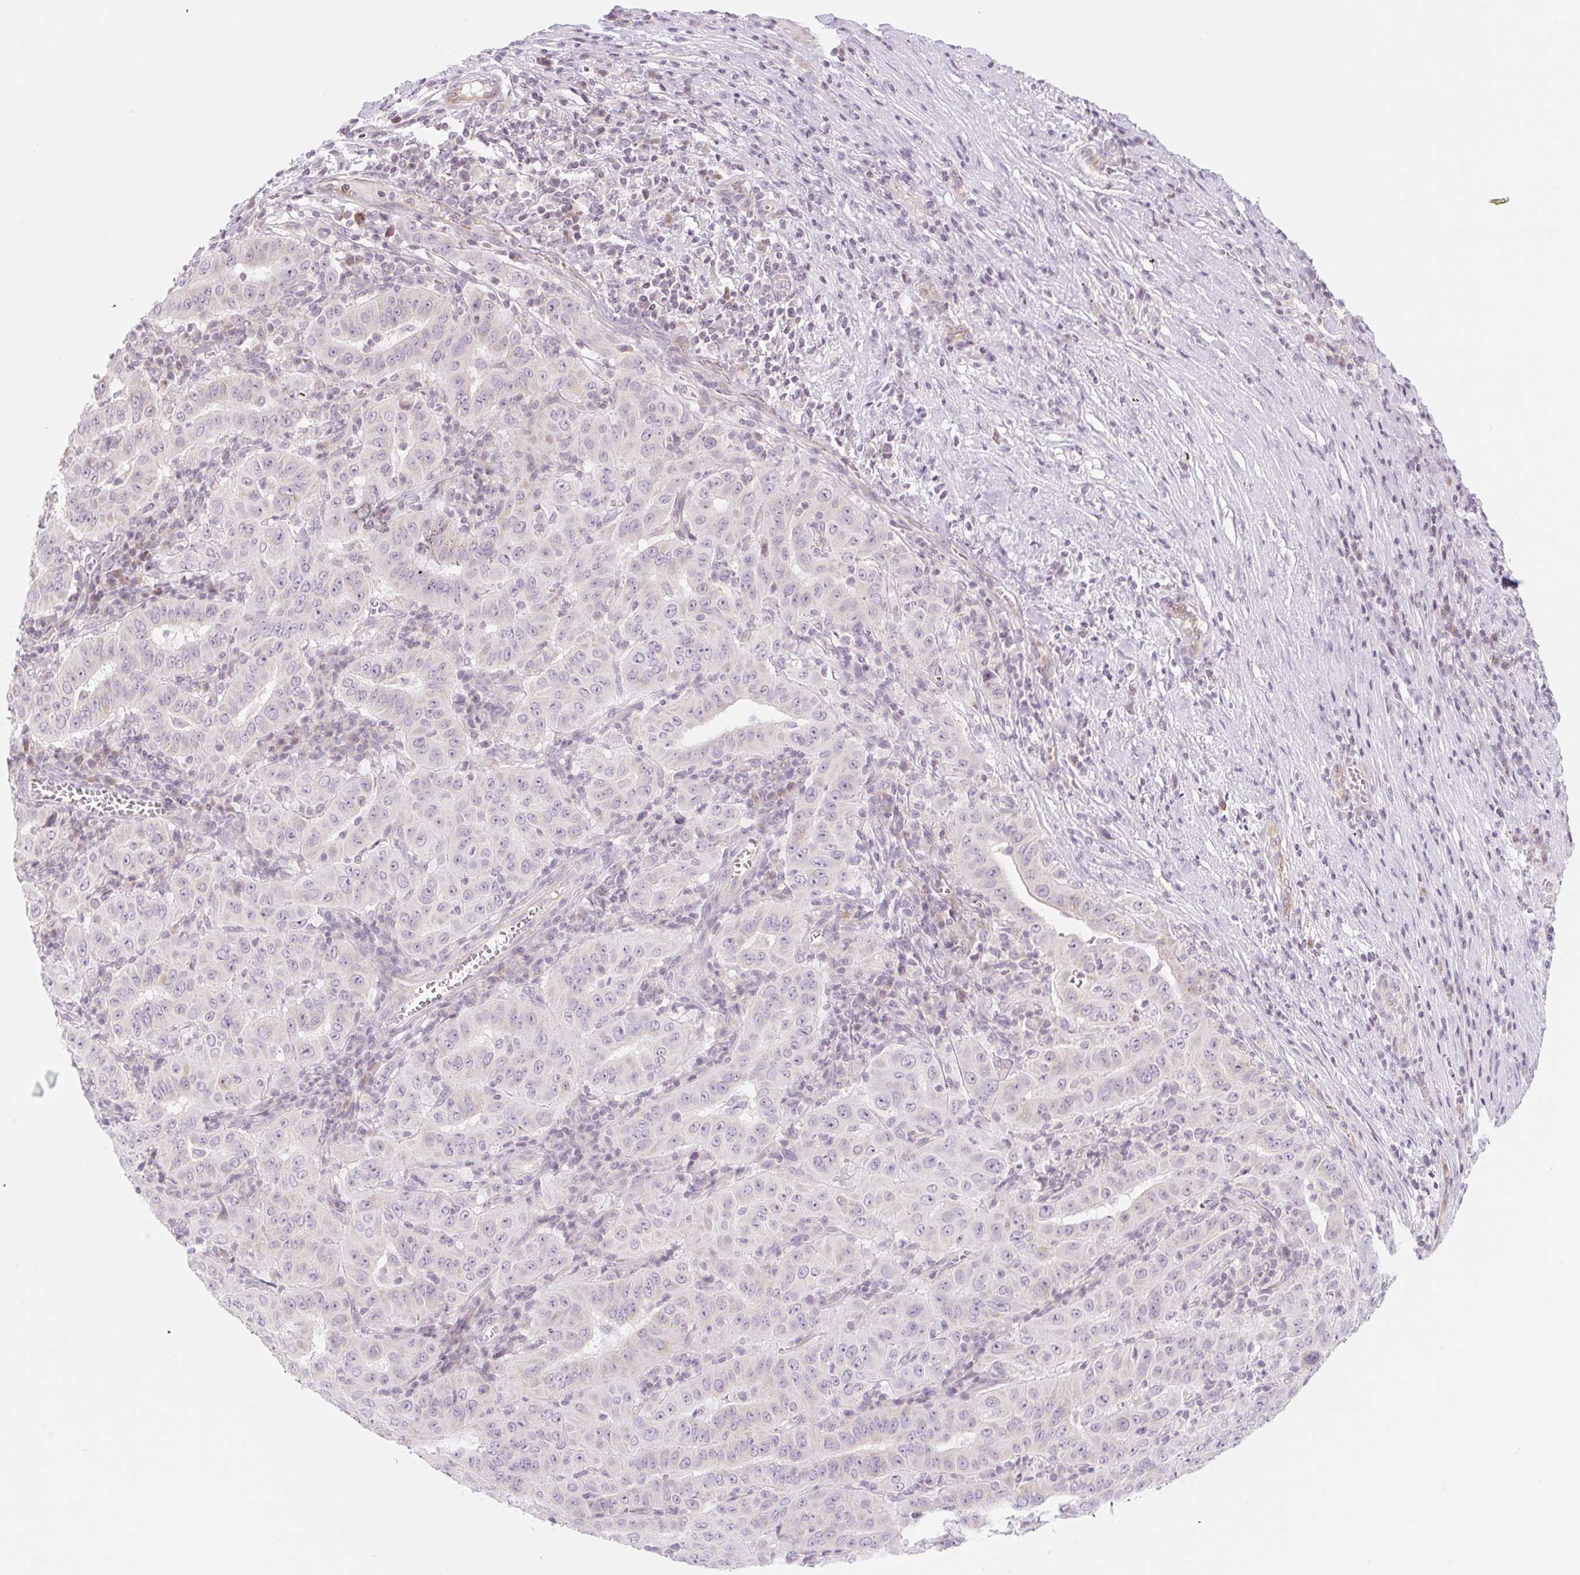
{"staining": {"intensity": "negative", "quantity": "none", "location": "none"}, "tissue": "pancreatic cancer", "cell_type": "Tumor cells", "image_type": "cancer", "snomed": [{"axis": "morphology", "description": "Adenocarcinoma, NOS"}, {"axis": "topography", "description": "Pancreas"}], "caption": "An image of human pancreatic adenocarcinoma is negative for staining in tumor cells.", "gene": "CASKIN1", "patient": {"sex": "male", "age": 63}}